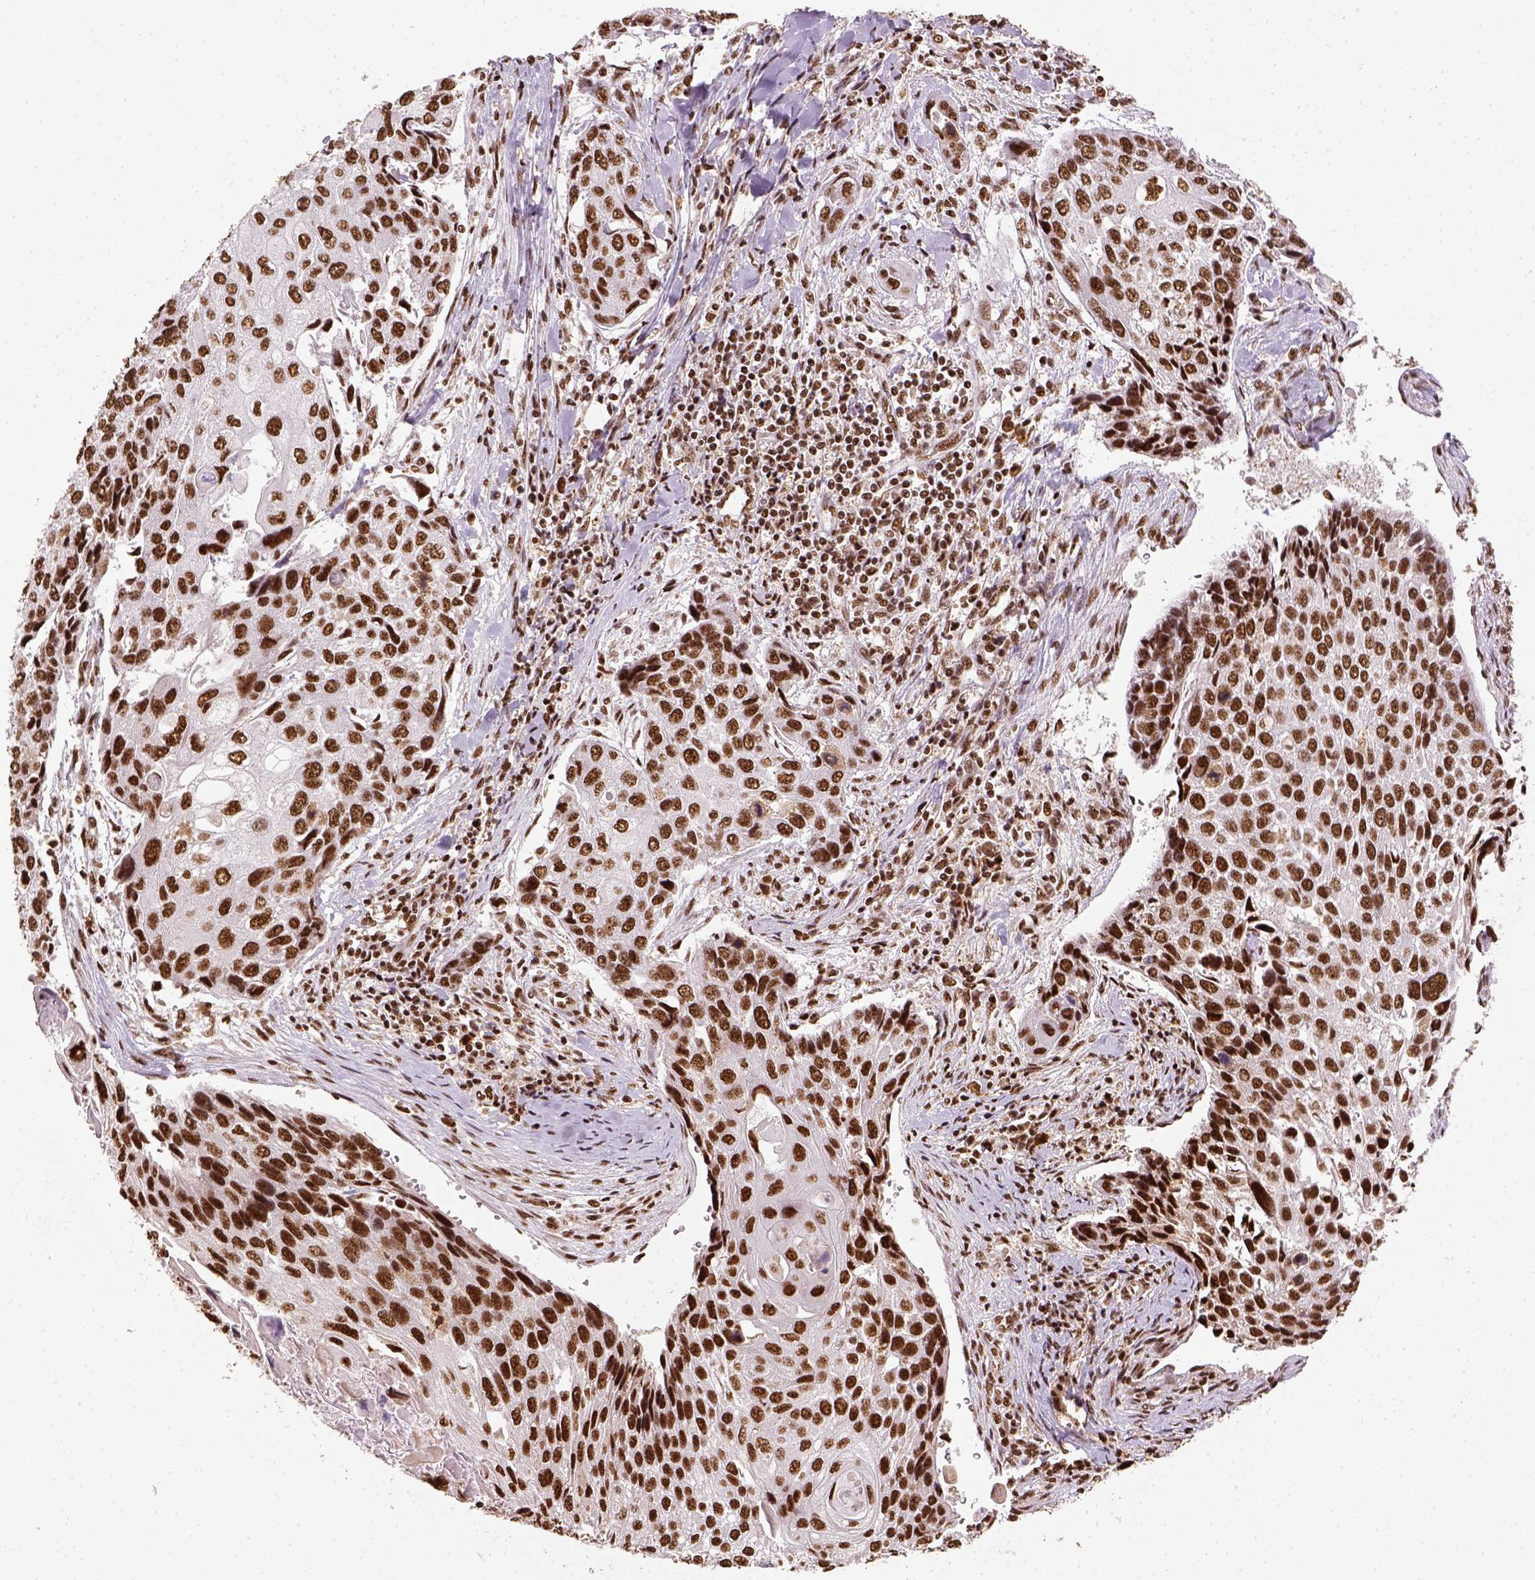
{"staining": {"intensity": "strong", "quantity": ">75%", "location": "nuclear"}, "tissue": "lung cancer", "cell_type": "Tumor cells", "image_type": "cancer", "snomed": [{"axis": "morphology", "description": "Squamous cell carcinoma, NOS"}, {"axis": "morphology", "description": "Squamous cell carcinoma, metastatic, NOS"}, {"axis": "topography", "description": "Lung"}], "caption": "This is an image of immunohistochemistry staining of lung cancer, which shows strong staining in the nuclear of tumor cells.", "gene": "CCAR1", "patient": {"sex": "male", "age": 63}}